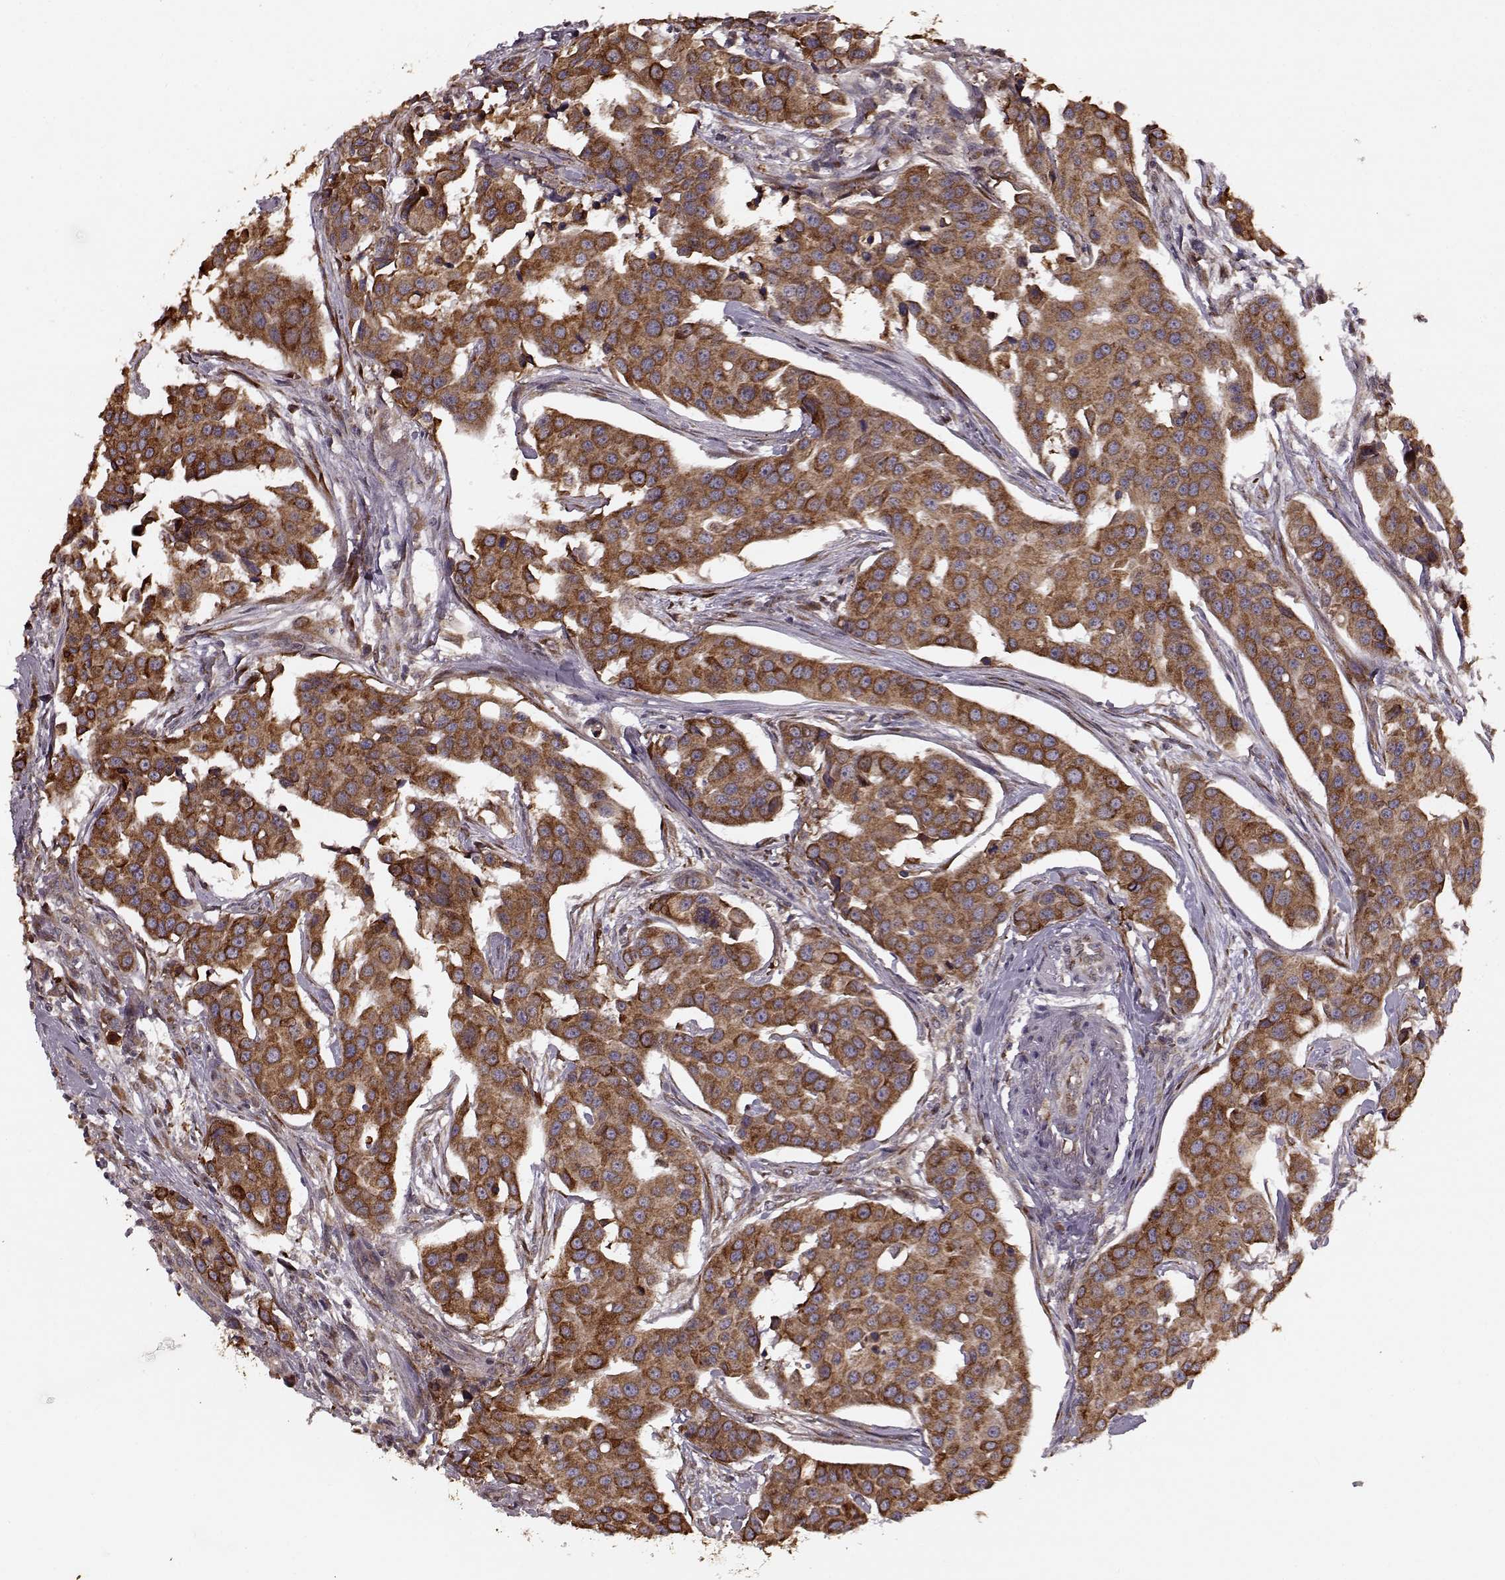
{"staining": {"intensity": "moderate", "quantity": ">75%", "location": "cytoplasmic/membranous"}, "tissue": "head and neck cancer", "cell_type": "Tumor cells", "image_type": "cancer", "snomed": [{"axis": "morphology", "description": "Adenocarcinoma, NOS"}, {"axis": "topography", "description": "Head-Neck"}], "caption": "Immunohistochemical staining of human head and neck cancer displays medium levels of moderate cytoplasmic/membranous protein expression in approximately >75% of tumor cells.", "gene": "YIPF5", "patient": {"sex": "male", "age": 76}}